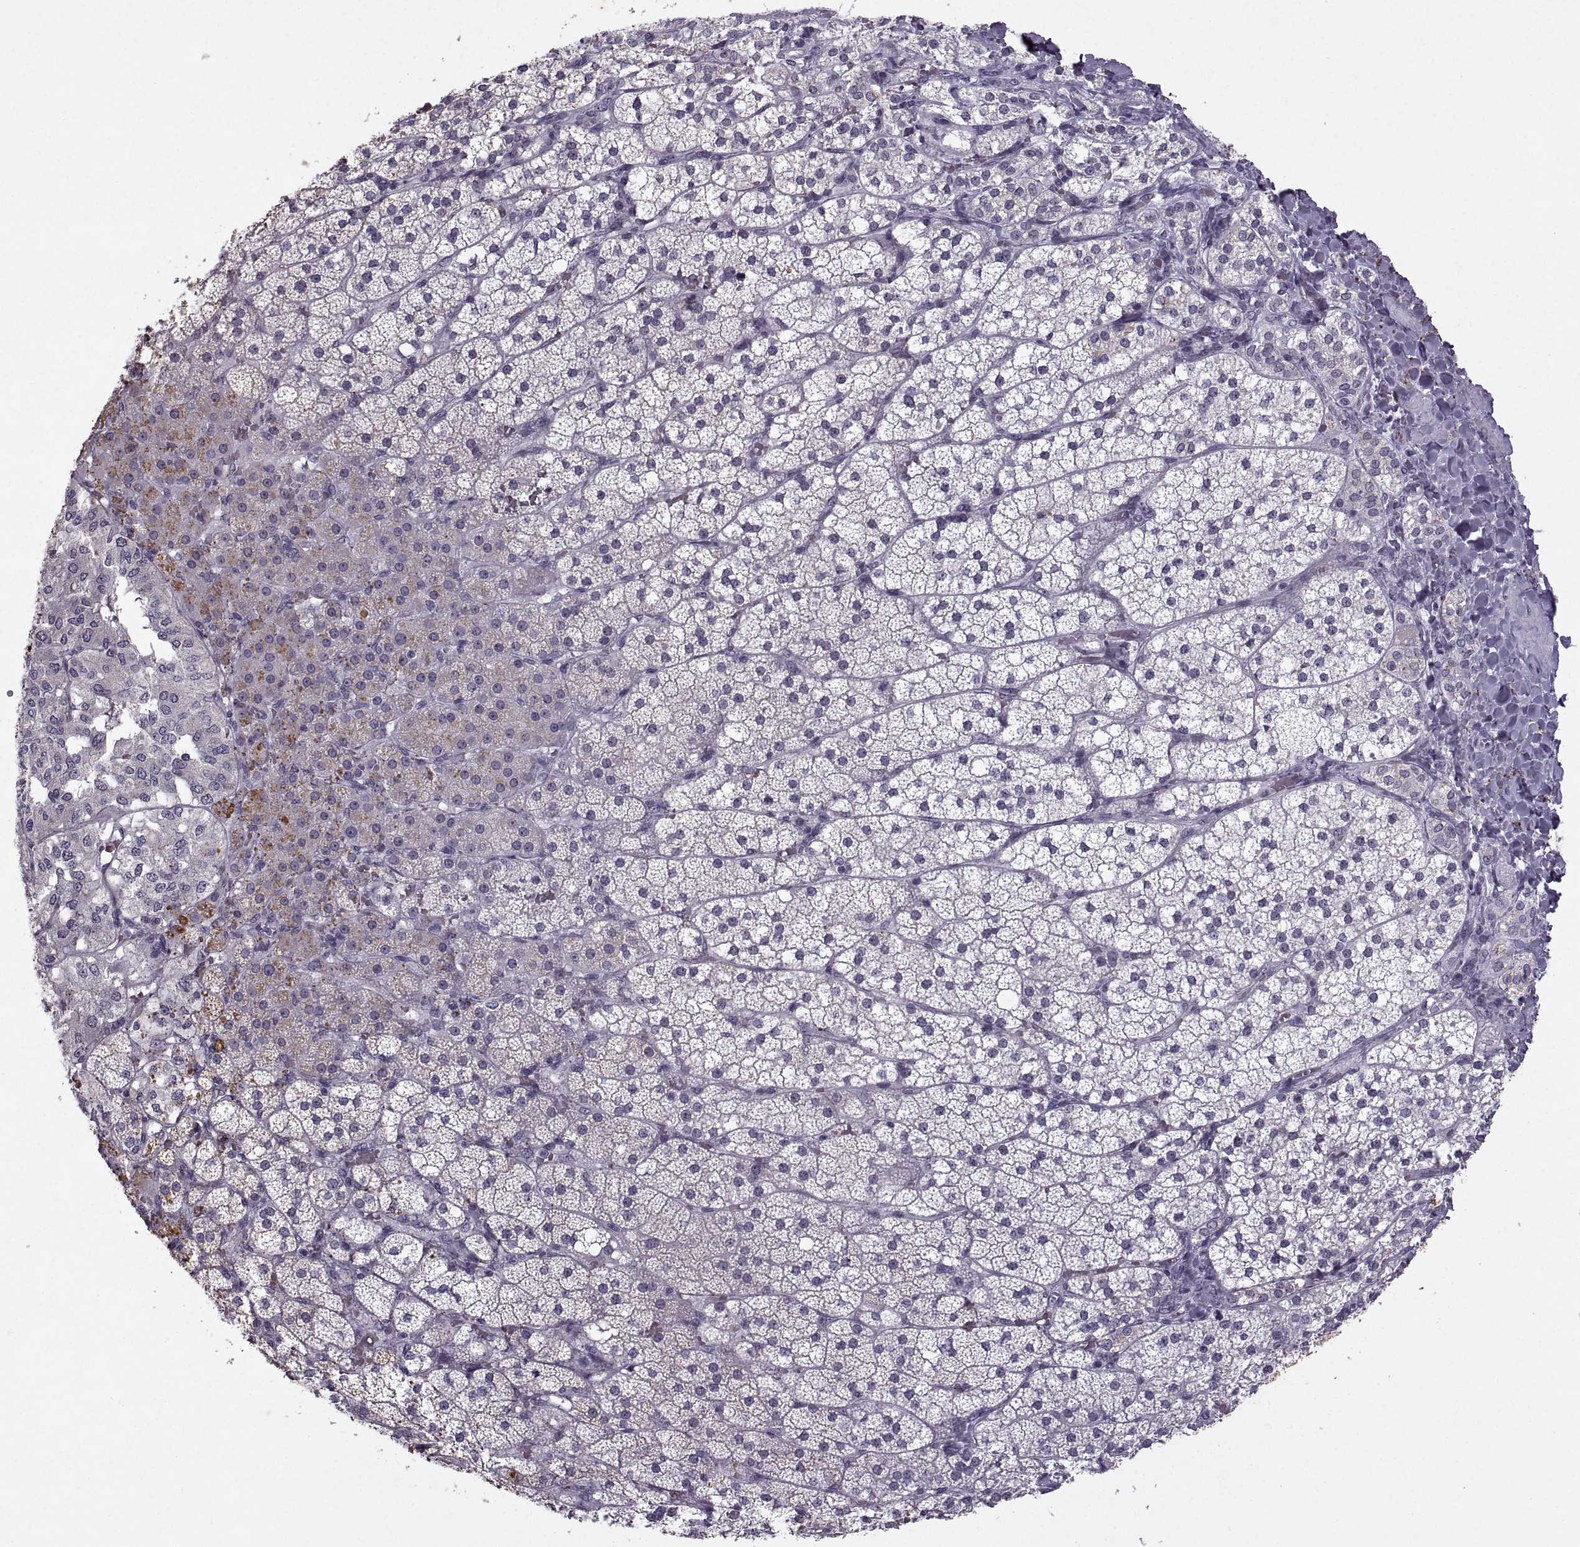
{"staining": {"intensity": "weak", "quantity": "<25%", "location": "cytoplasmic/membranous"}, "tissue": "adrenal gland", "cell_type": "Glandular cells", "image_type": "normal", "snomed": [{"axis": "morphology", "description": "Normal tissue, NOS"}, {"axis": "topography", "description": "Adrenal gland"}], "caption": "The histopathology image exhibits no significant staining in glandular cells of adrenal gland.", "gene": "SINHCAF", "patient": {"sex": "male", "age": 53}}